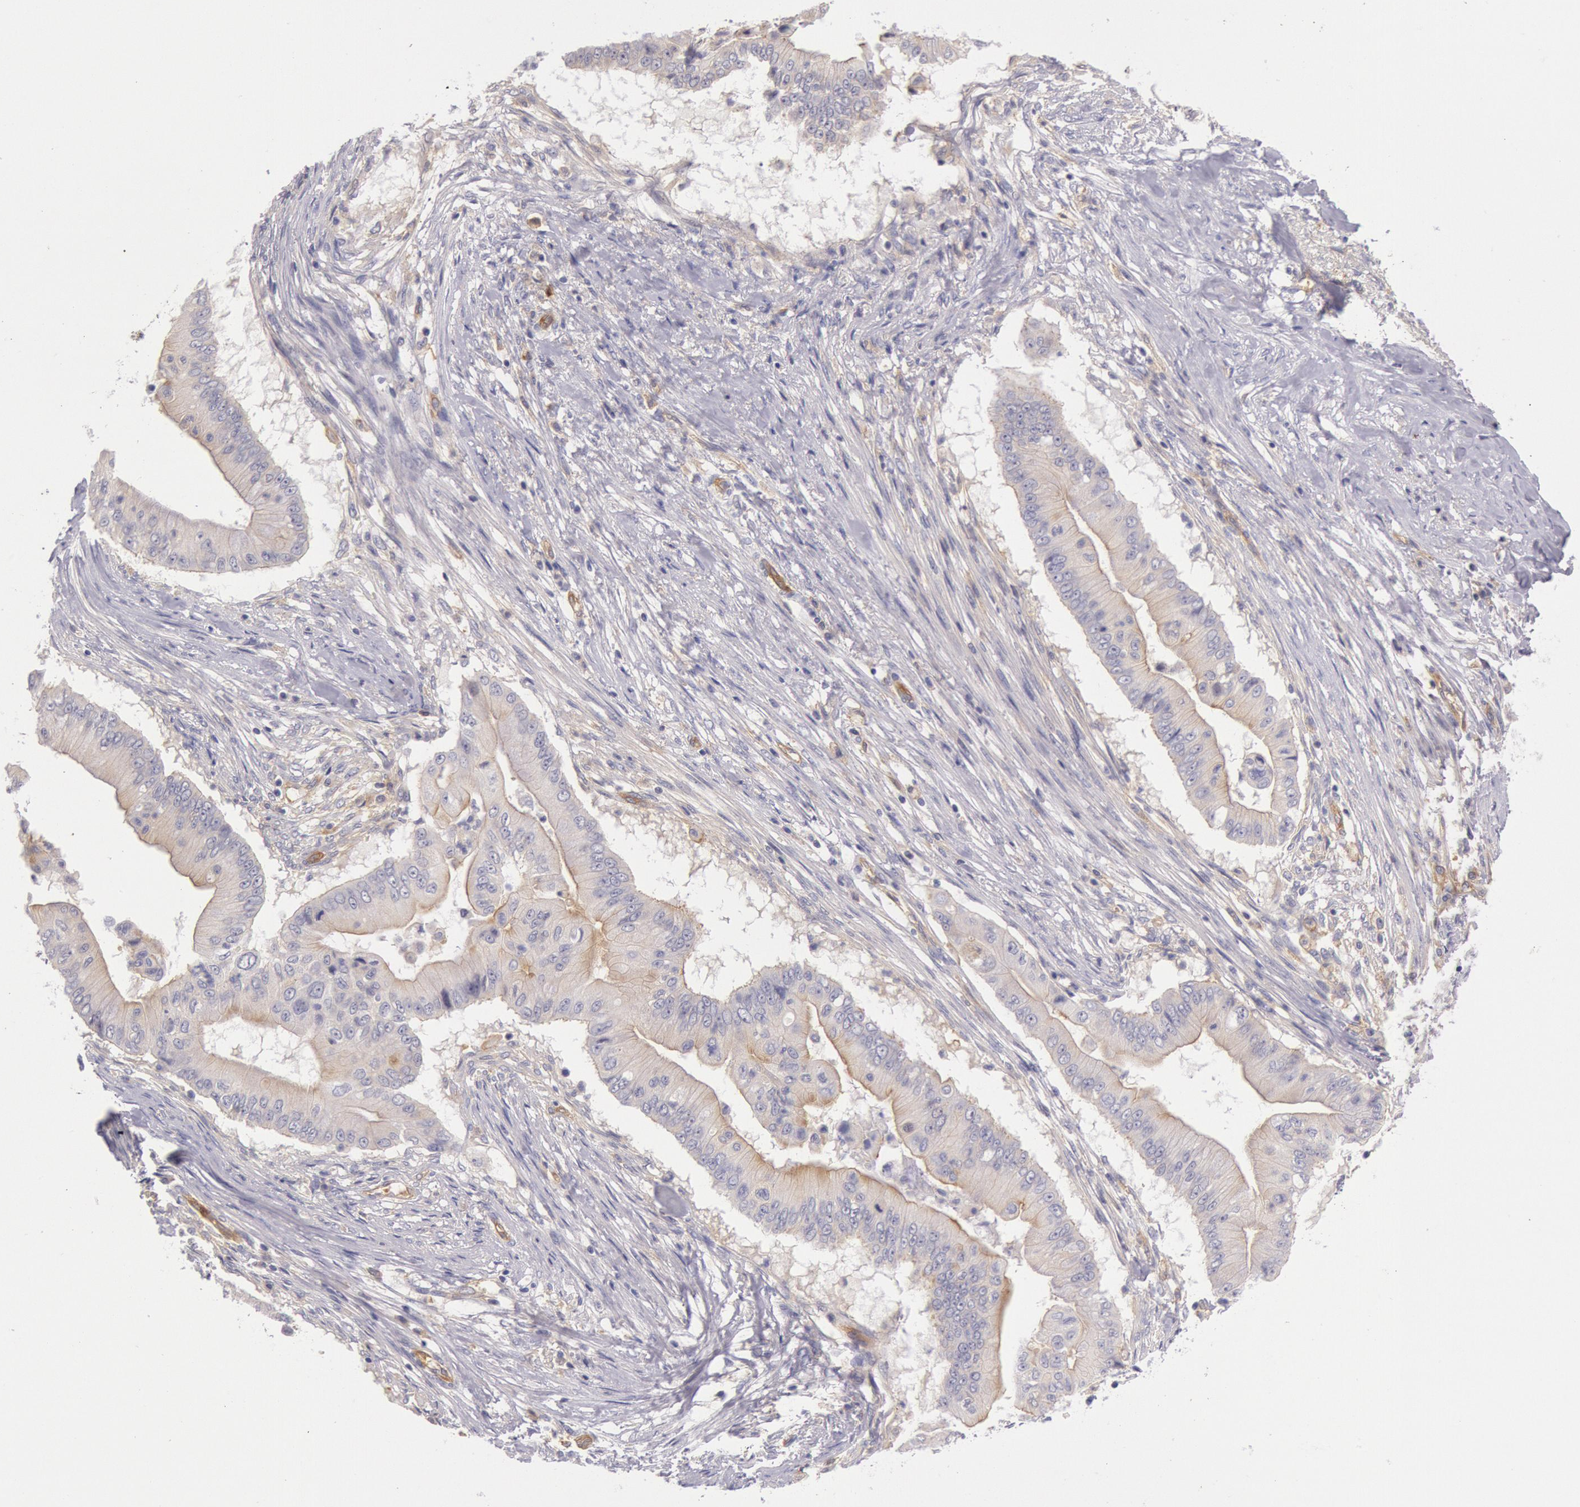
{"staining": {"intensity": "weak", "quantity": "25%-75%", "location": "cytoplasmic/membranous"}, "tissue": "pancreatic cancer", "cell_type": "Tumor cells", "image_type": "cancer", "snomed": [{"axis": "morphology", "description": "Adenocarcinoma, NOS"}, {"axis": "topography", "description": "Pancreas"}], "caption": "Tumor cells exhibit weak cytoplasmic/membranous expression in about 25%-75% of cells in pancreatic cancer. The staining was performed using DAB (3,3'-diaminobenzidine), with brown indicating positive protein expression. Nuclei are stained blue with hematoxylin.", "gene": "MYO5A", "patient": {"sex": "male", "age": 62}}